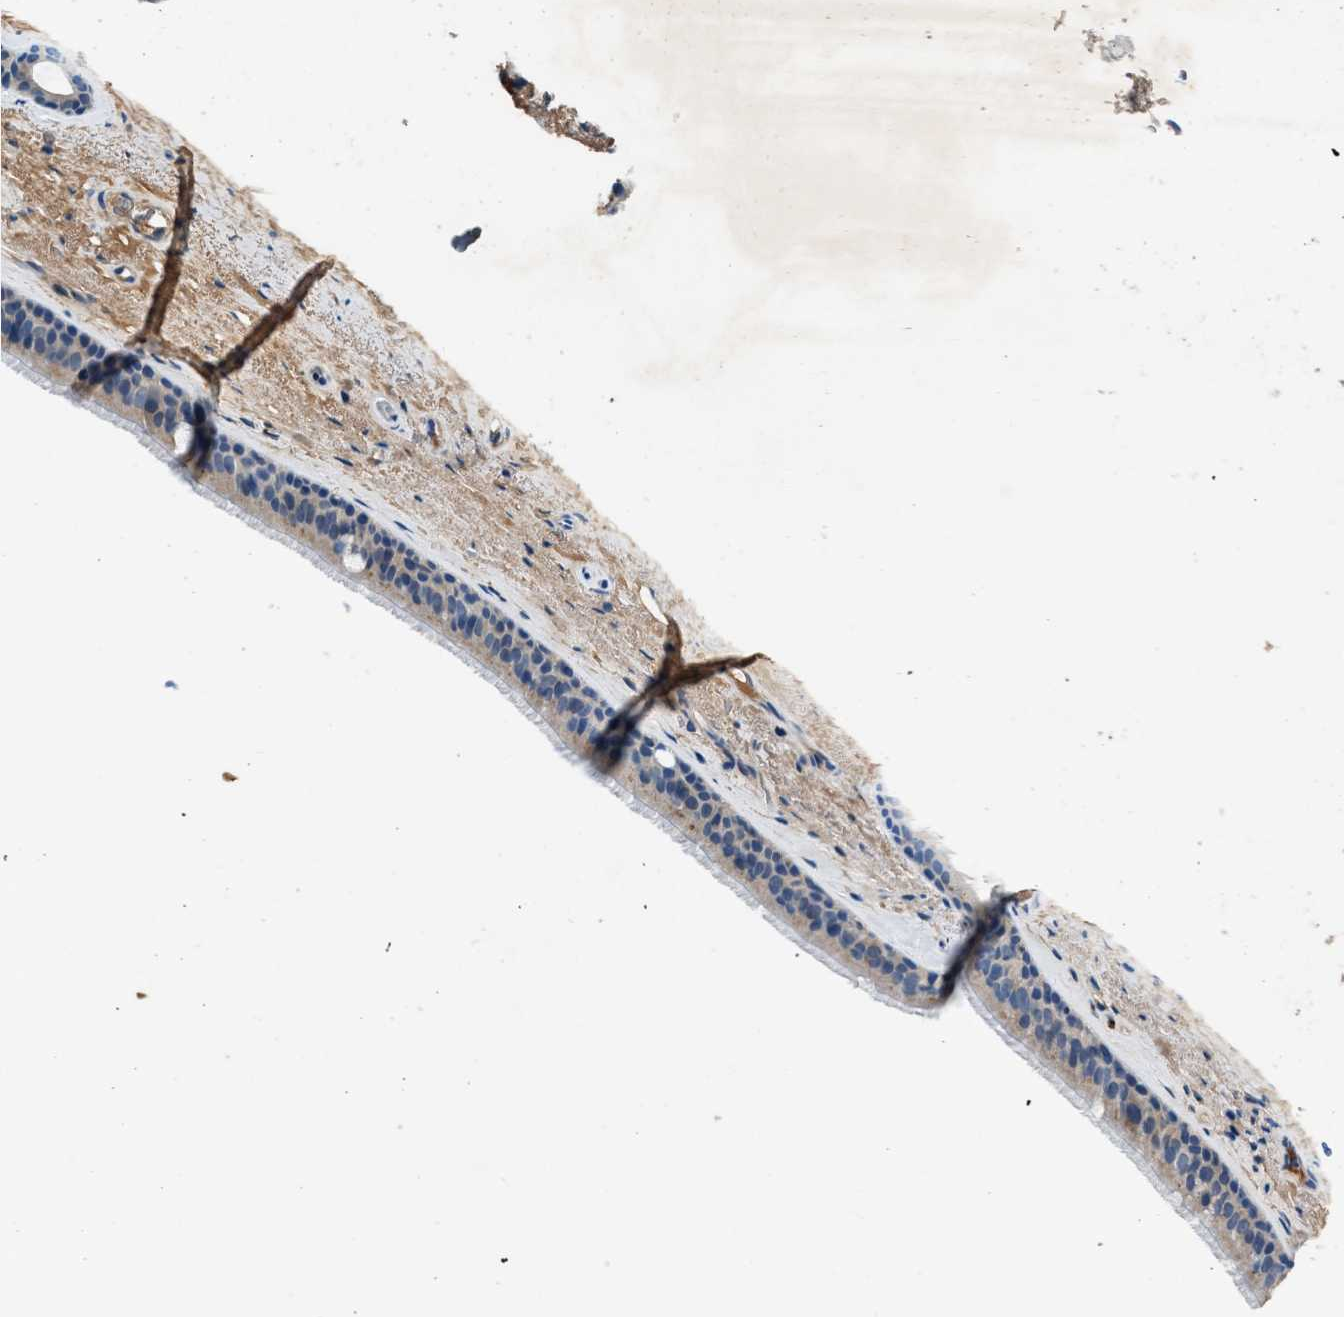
{"staining": {"intensity": "moderate", "quantity": ">75%", "location": "cytoplasmic/membranous"}, "tissue": "bronchus", "cell_type": "Respiratory epithelial cells", "image_type": "normal", "snomed": [{"axis": "morphology", "description": "Normal tissue, NOS"}, {"axis": "topography", "description": "Cartilage tissue"}], "caption": "A photomicrograph of human bronchus stained for a protein reveals moderate cytoplasmic/membranous brown staining in respiratory epithelial cells. The protein is shown in brown color, while the nuclei are stained blue.", "gene": "RWDD2B", "patient": {"sex": "female", "age": 63}}